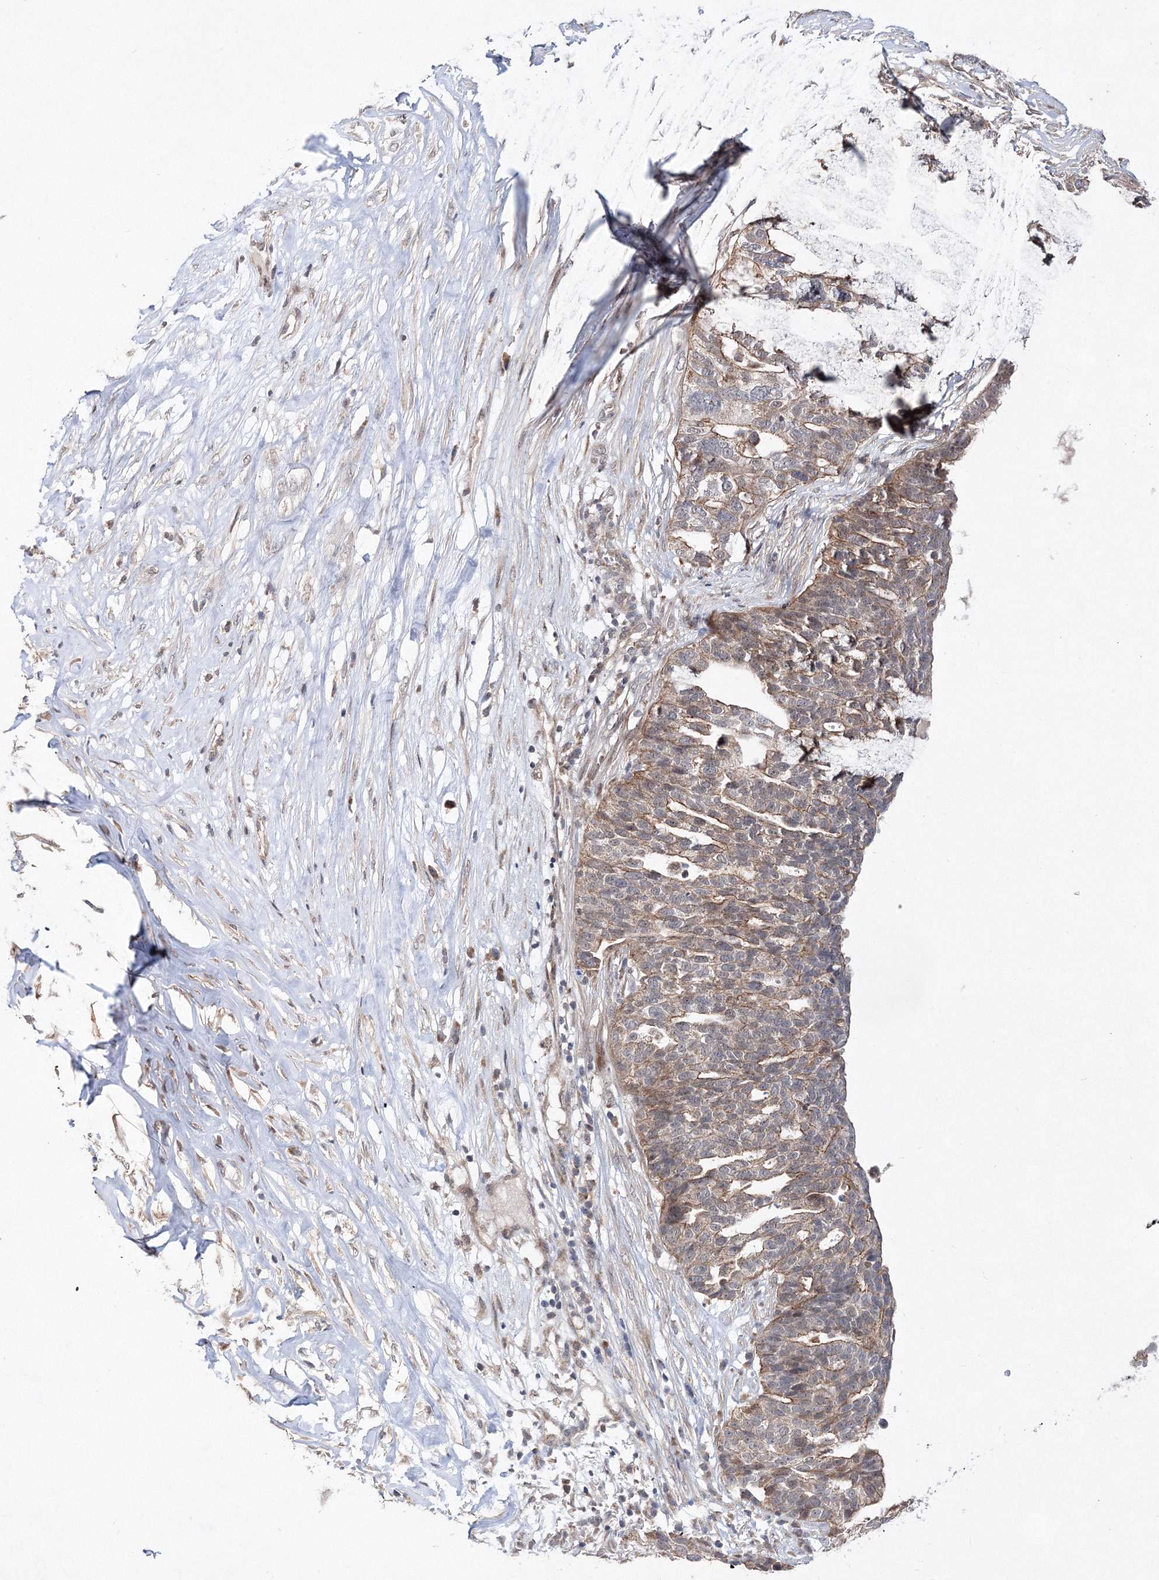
{"staining": {"intensity": "moderate", "quantity": "25%-75%", "location": "cytoplasmic/membranous"}, "tissue": "ovarian cancer", "cell_type": "Tumor cells", "image_type": "cancer", "snomed": [{"axis": "morphology", "description": "Cystadenocarcinoma, serous, NOS"}, {"axis": "topography", "description": "Ovary"}], "caption": "Immunohistochemistry (IHC) (DAB (3,3'-diaminobenzidine)) staining of human ovarian serous cystadenocarcinoma demonstrates moderate cytoplasmic/membranous protein positivity in approximately 25%-75% of tumor cells.", "gene": "DALRD3", "patient": {"sex": "female", "age": 59}}